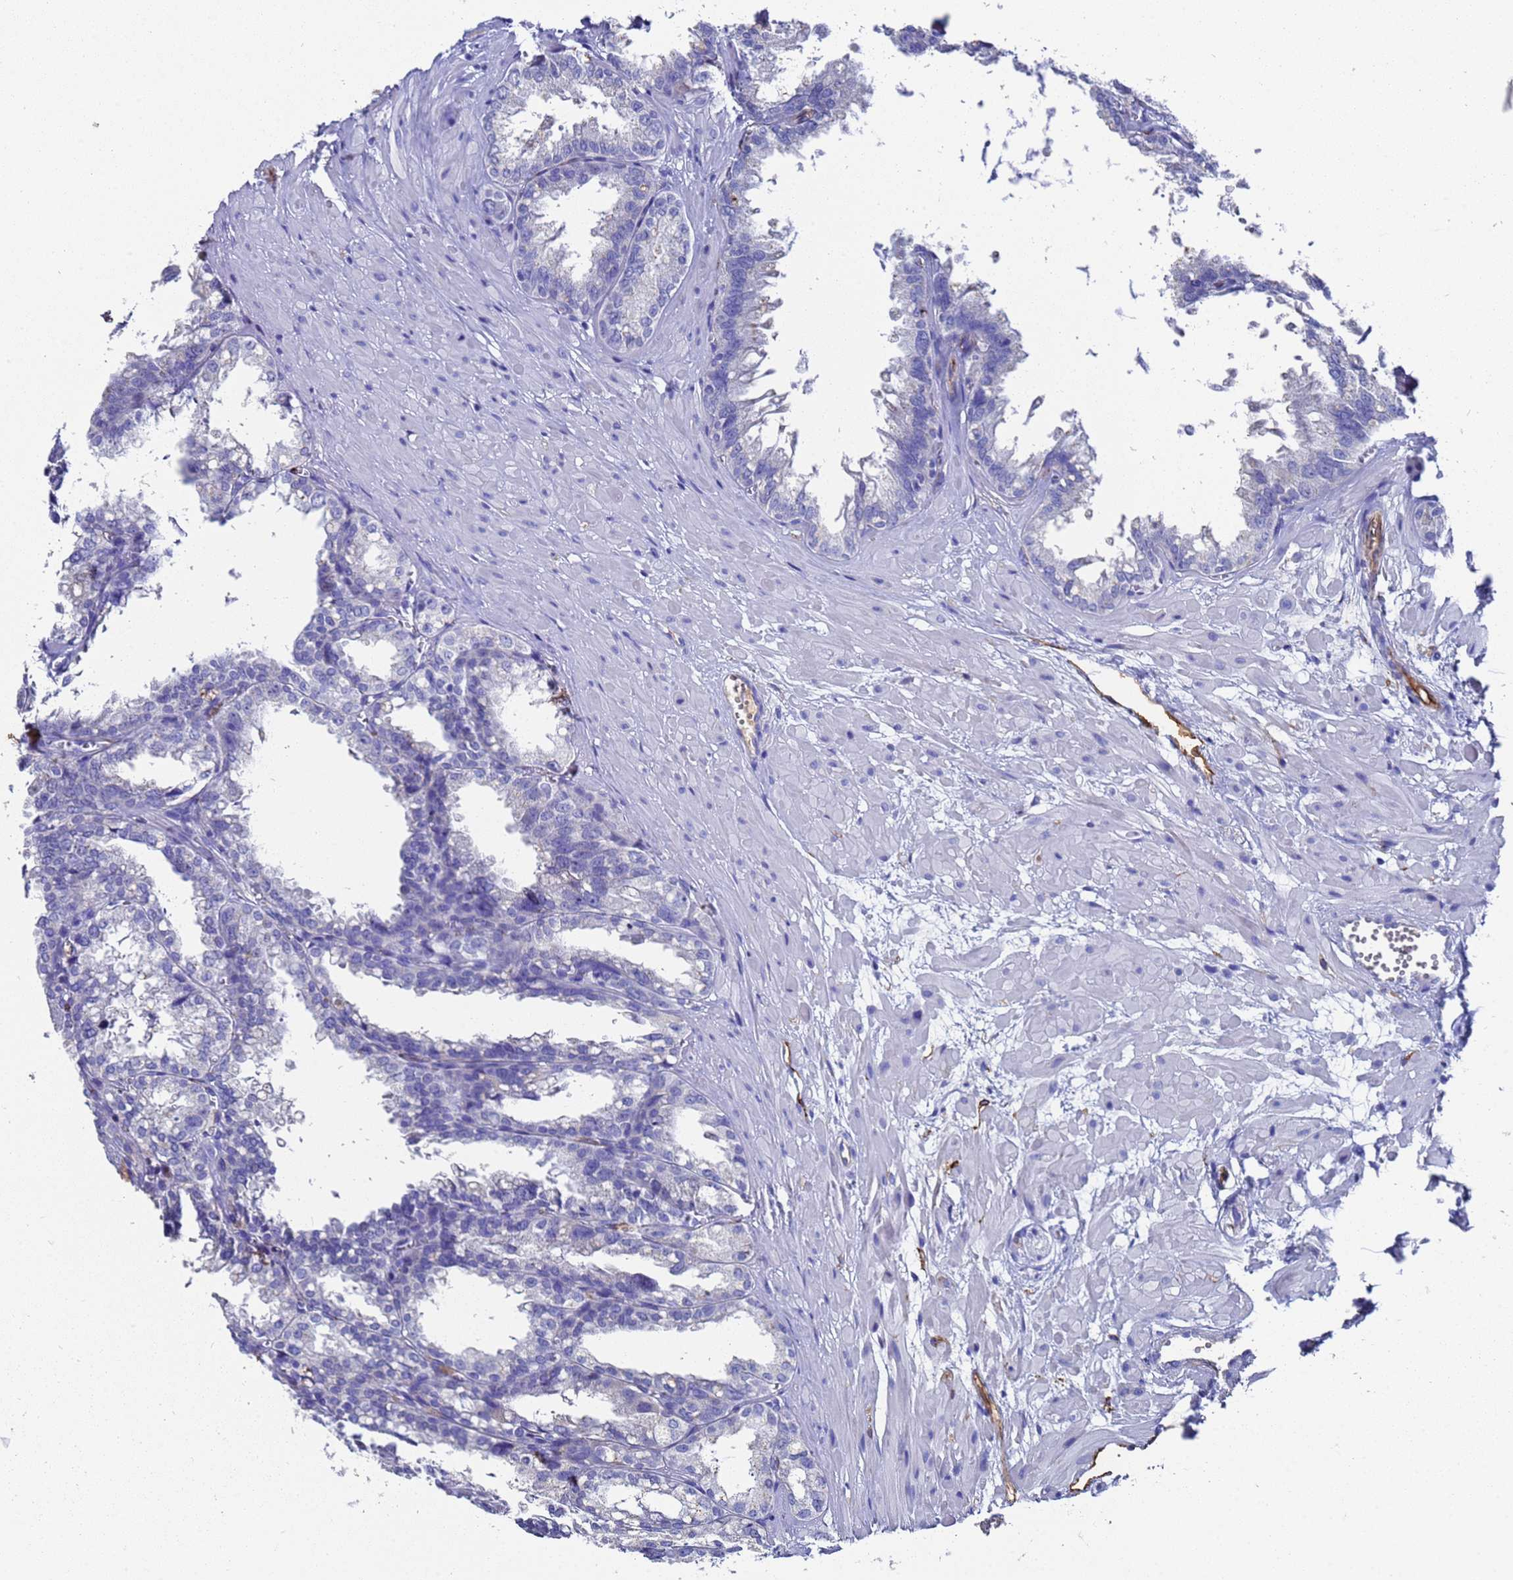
{"staining": {"intensity": "negative", "quantity": "none", "location": "none"}, "tissue": "seminal vesicle", "cell_type": "Glandular cells", "image_type": "normal", "snomed": [{"axis": "morphology", "description": "Normal tissue, NOS"}, {"axis": "topography", "description": "Prostate"}, {"axis": "topography", "description": "Seminal veicle"}], "caption": "Histopathology image shows no protein positivity in glandular cells of normal seminal vesicle.", "gene": "ADIPOQ", "patient": {"sex": "male", "age": 51}}